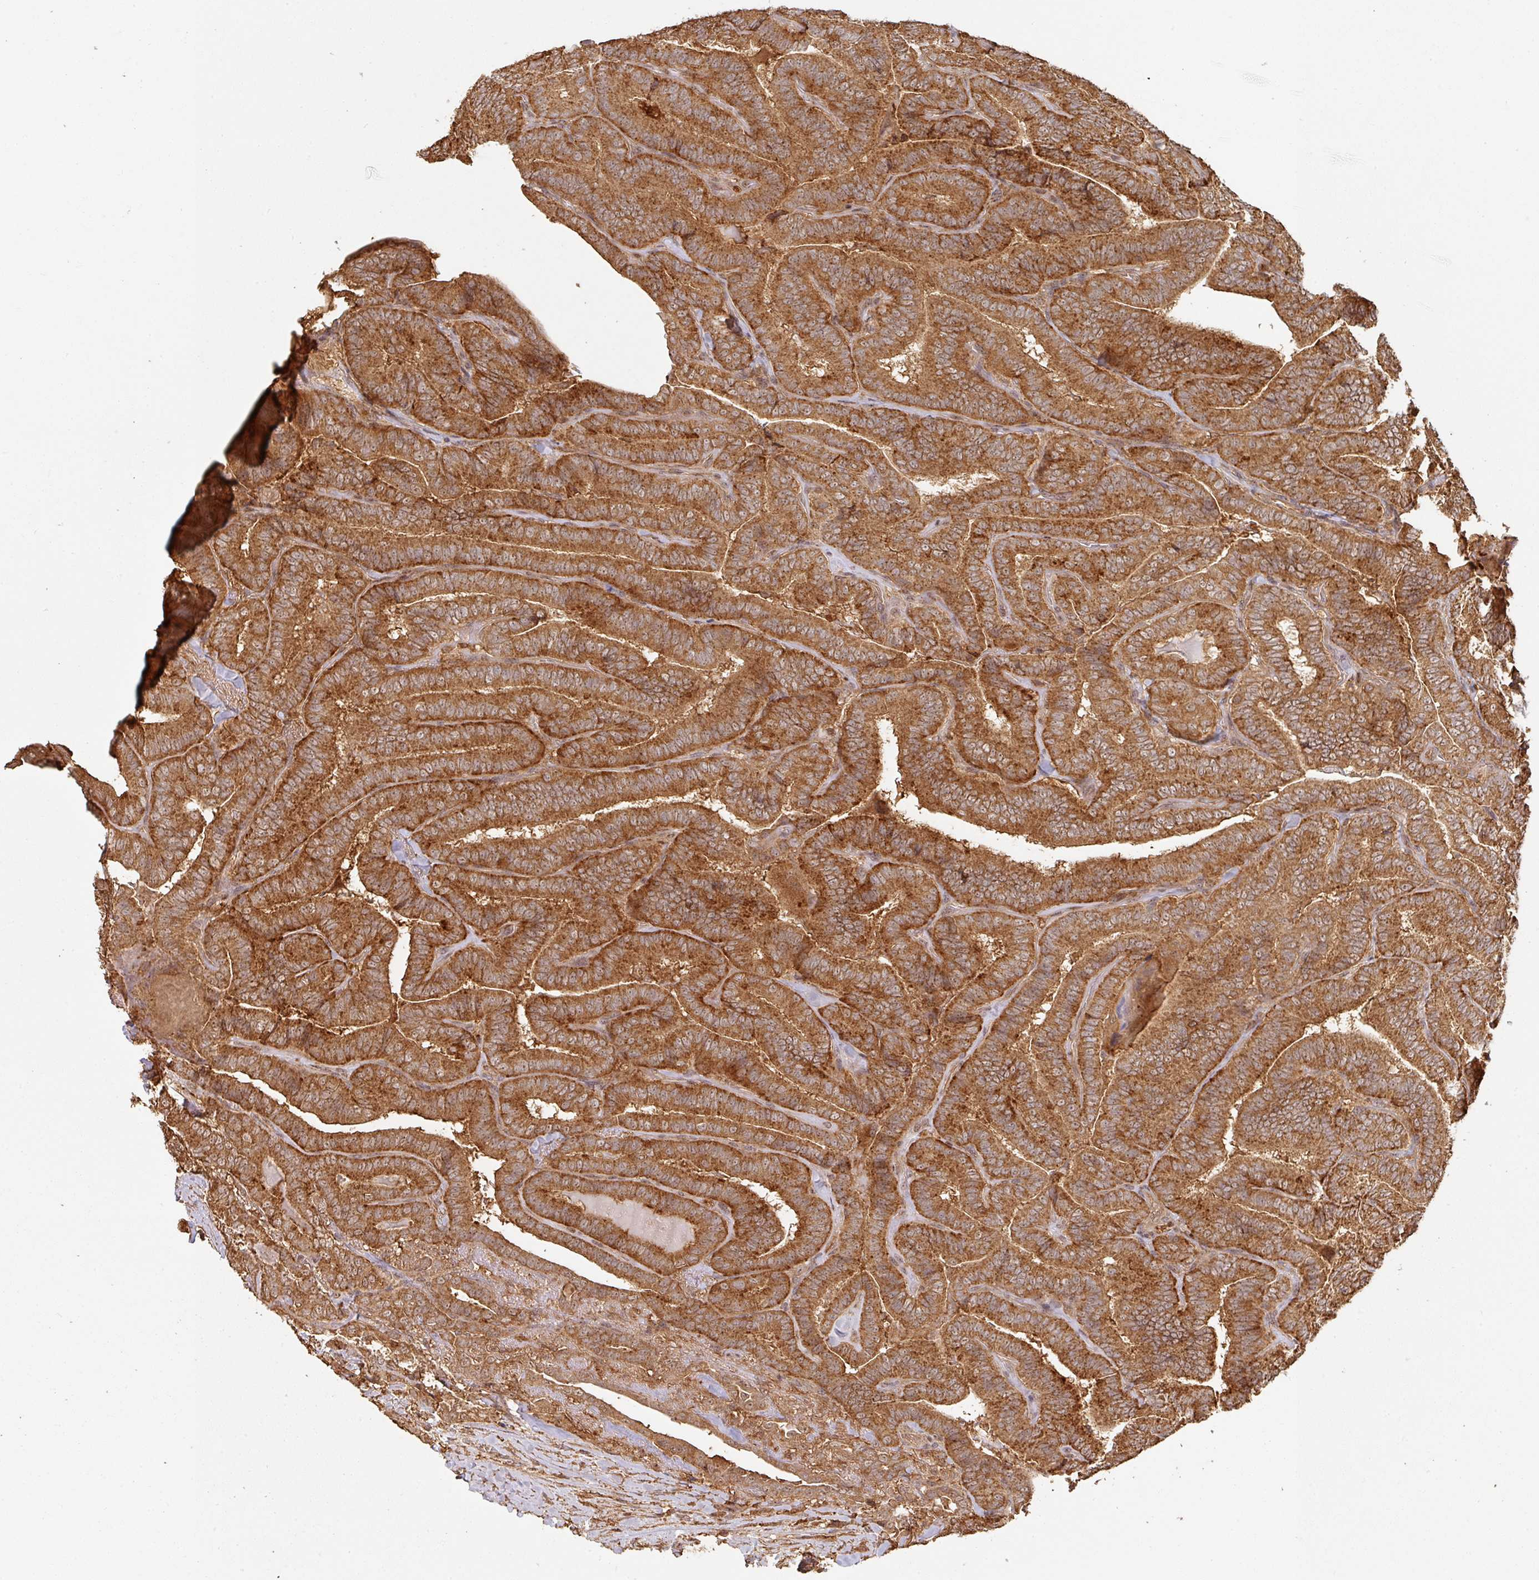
{"staining": {"intensity": "strong", "quantity": ">75%", "location": "cytoplasmic/membranous"}, "tissue": "thyroid cancer", "cell_type": "Tumor cells", "image_type": "cancer", "snomed": [{"axis": "morphology", "description": "Papillary adenocarcinoma, NOS"}, {"axis": "topography", "description": "Thyroid gland"}], "caption": "Strong cytoplasmic/membranous expression is identified in approximately >75% of tumor cells in thyroid cancer (papillary adenocarcinoma). (Stains: DAB in brown, nuclei in blue, Microscopy: brightfield microscopy at high magnification).", "gene": "ZNF322", "patient": {"sex": "male", "age": 61}}